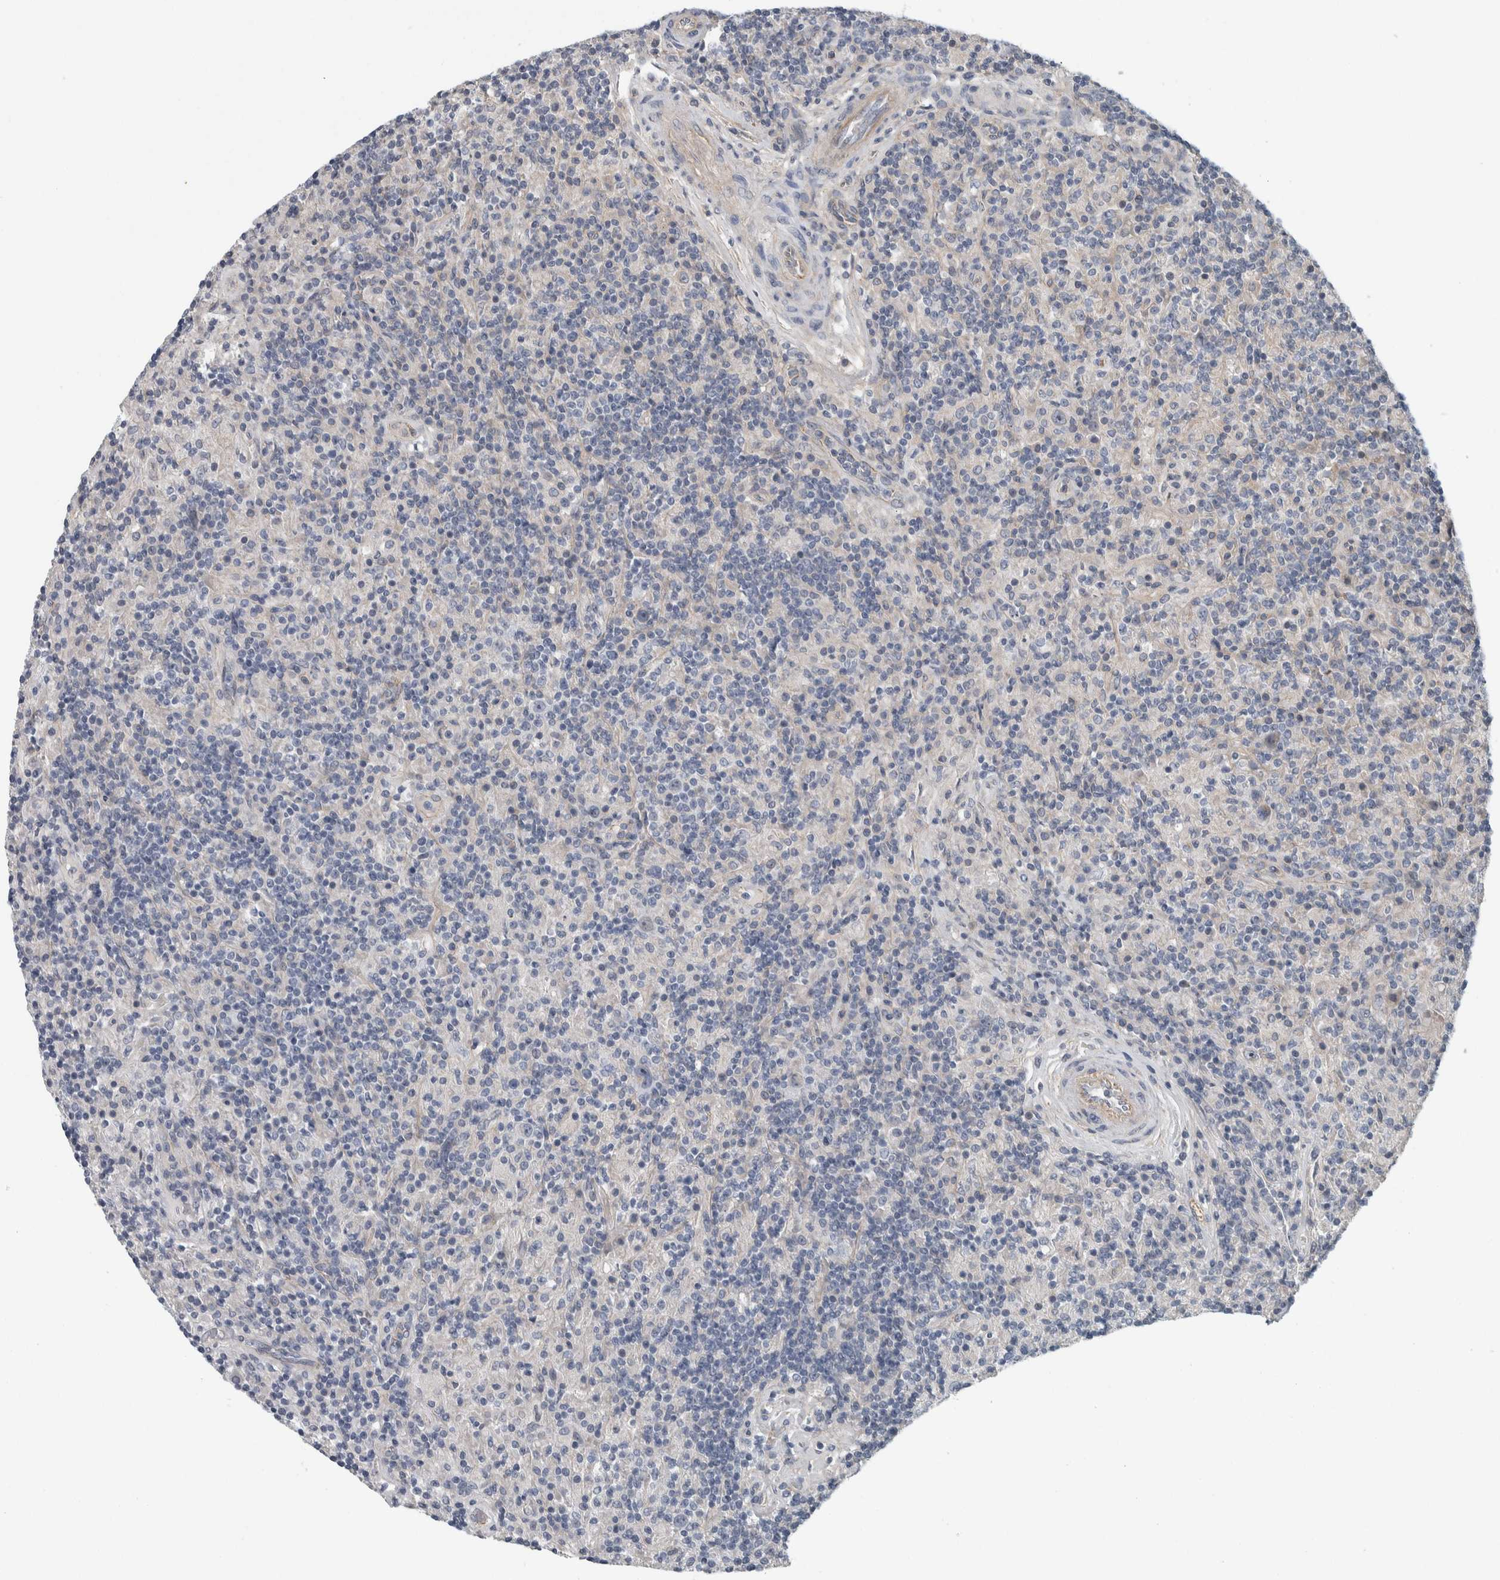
{"staining": {"intensity": "negative", "quantity": "none", "location": "none"}, "tissue": "lymphoma", "cell_type": "Tumor cells", "image_type": "cancer", "snomed": [{"axis": "morphology", "description": "Hodgkin's disease, NOS"}, {"axis": "topography", "description": "Lymph node"}], "caption": "Tumor cells are negative for brown protein staining in Hodgkin's disease.", "gene": "KCNJ3", "patient": {"sex": "male", "age": 70}}